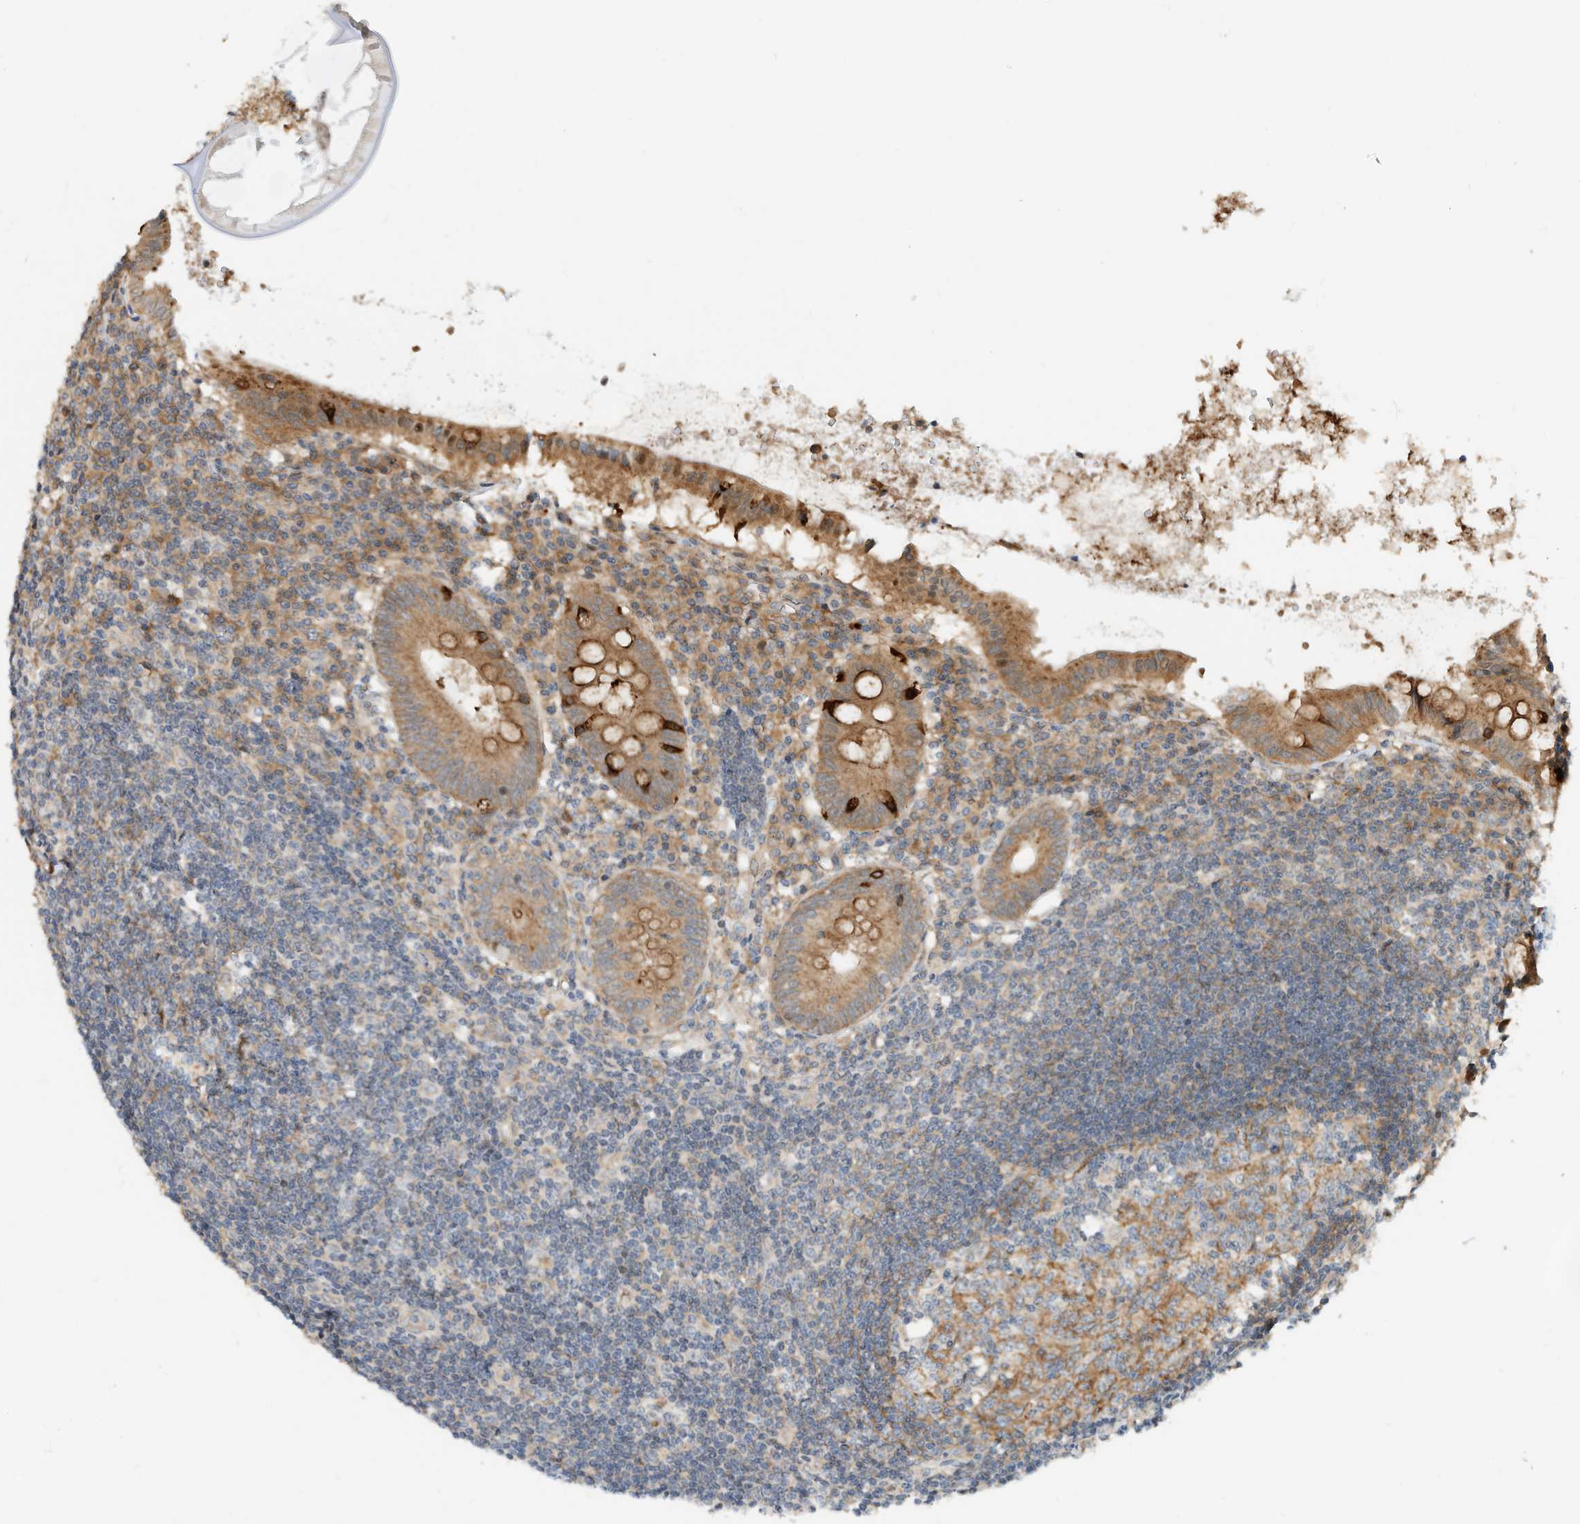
{"staining": {"intensity": "moderate", "quantity": ">75%", "location": "cytoplasmic/membranous"}, "tissue": "appendix", "cell_type": "Glandular cells", "image_type": "normal", "snomed": [{"axis": "morphology", "description": "Normal tissue, NOS"}, {"axis": "topography", "description": "Appendix"}], "caption": "Immunohistochemical staining of normal appendix exhibits moderate cytoplasmic/membranous protein positivity in approximately >75% of glandular cells.", "gene": "CPAMD8", "patient": {"sex": "female", "age": 54}}